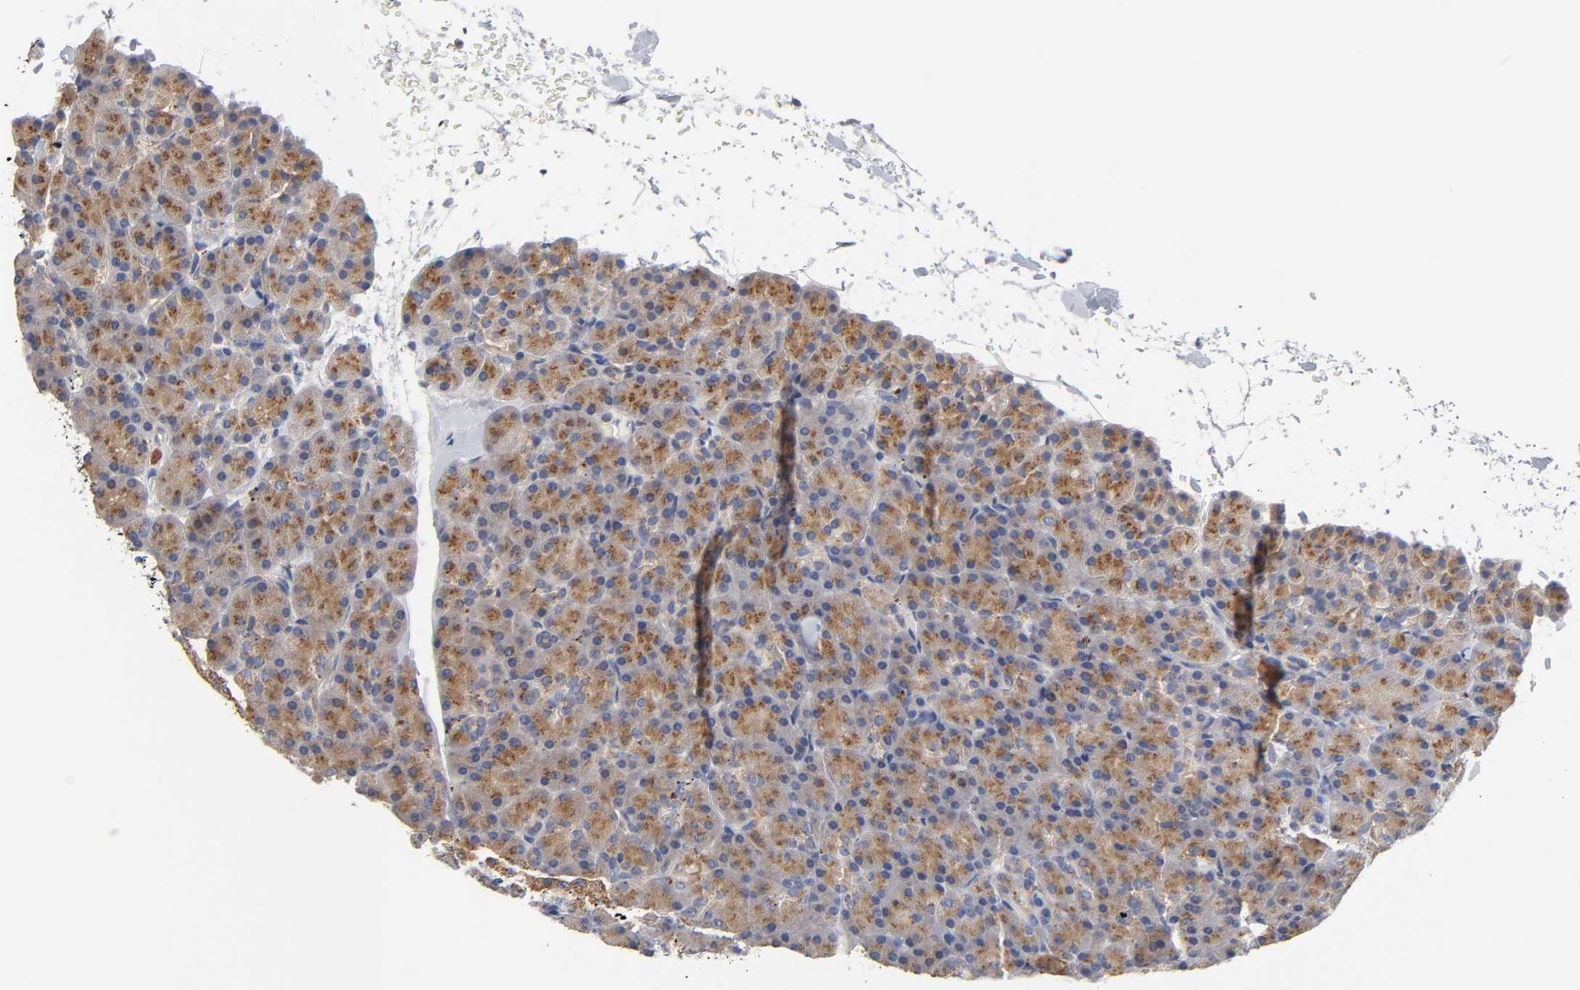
{"staining": {"intensity": "moderate", "quantity": ">75%", "location": "cytoplasmic/membranous"}, "tissue": "pancreas", "cell_type": "Exocrine glandular cells", "image_type": "normal", "snomed": [{"axis": "morphology", "description": "Normal tissue, NOS"}, {"axis": "topography", "description": "Pancreas"}], "caption": "Protein analysis of unremarkable pancreas reveals moderate cytoplasmic/membranous expression in approximately >75% of exocrine glandular cells.", "gene": "C17orf75", "patient": {"sex": "female", "age": 43}}